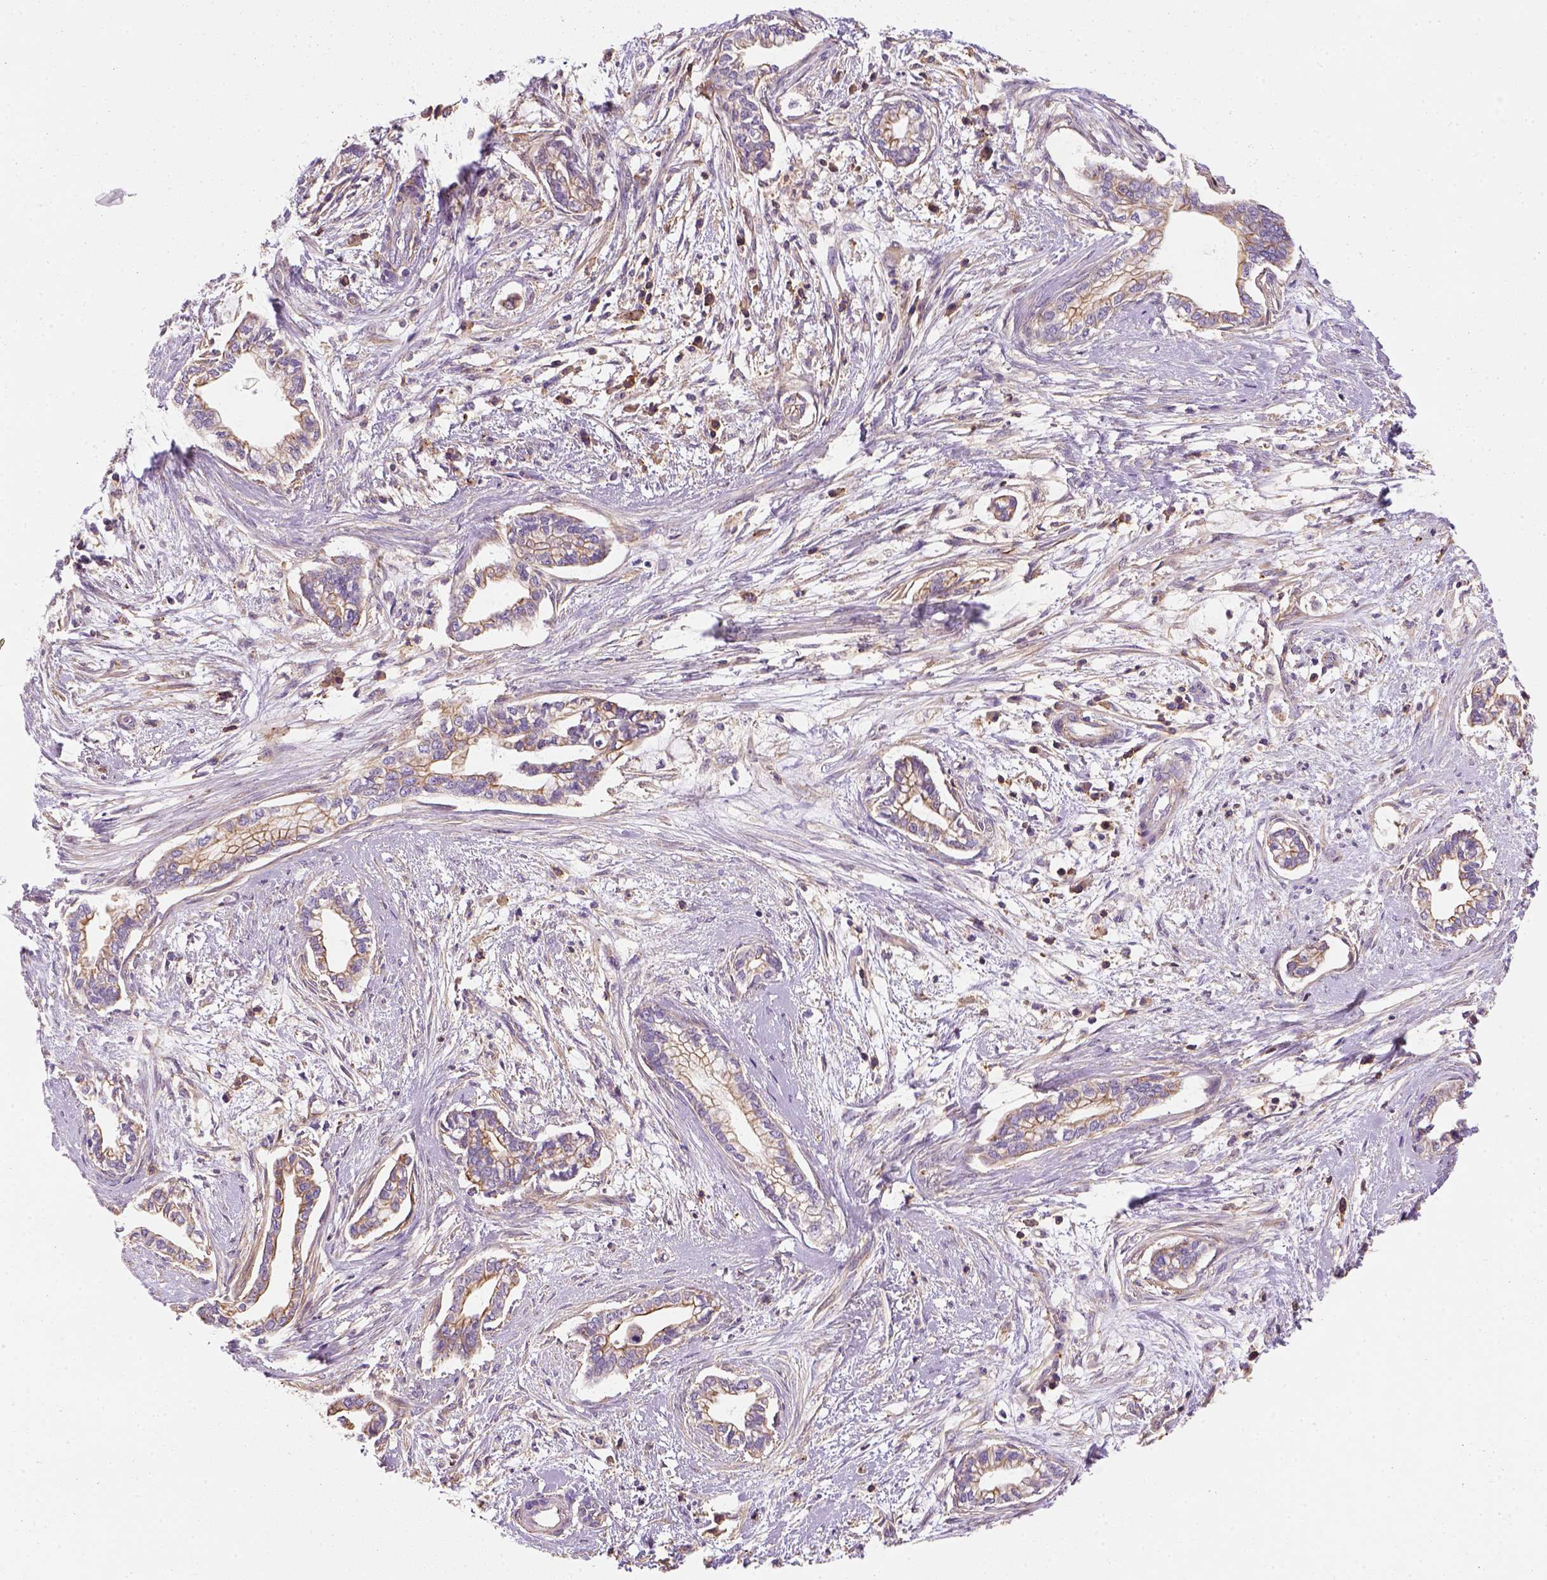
{"staining": {"intensity": "moderate", "quantity": ">75%", "location": "cytoplasmic/membranous"}, "tissue": "cervical cancer", "cell_type": "Tumor cells", "image_type": "cancer", "snomed": [{"axis": "morphology", "description": "Adenocarcinoma, NOS"}, {"axis": "topography", "description": "Cervix"}], "caption": "An image of cervical cancer (adenocarcinoma) stained for a protein reveals moderate cytoplasmic/membranous brown staining in tumor cells. Using DAB (brown) and hematoxylin (blue) stains, captured at high magnification using brightfield microscopy.", "gene": "GPRC5D", "patient": {"sex": "female", "age": 62}}